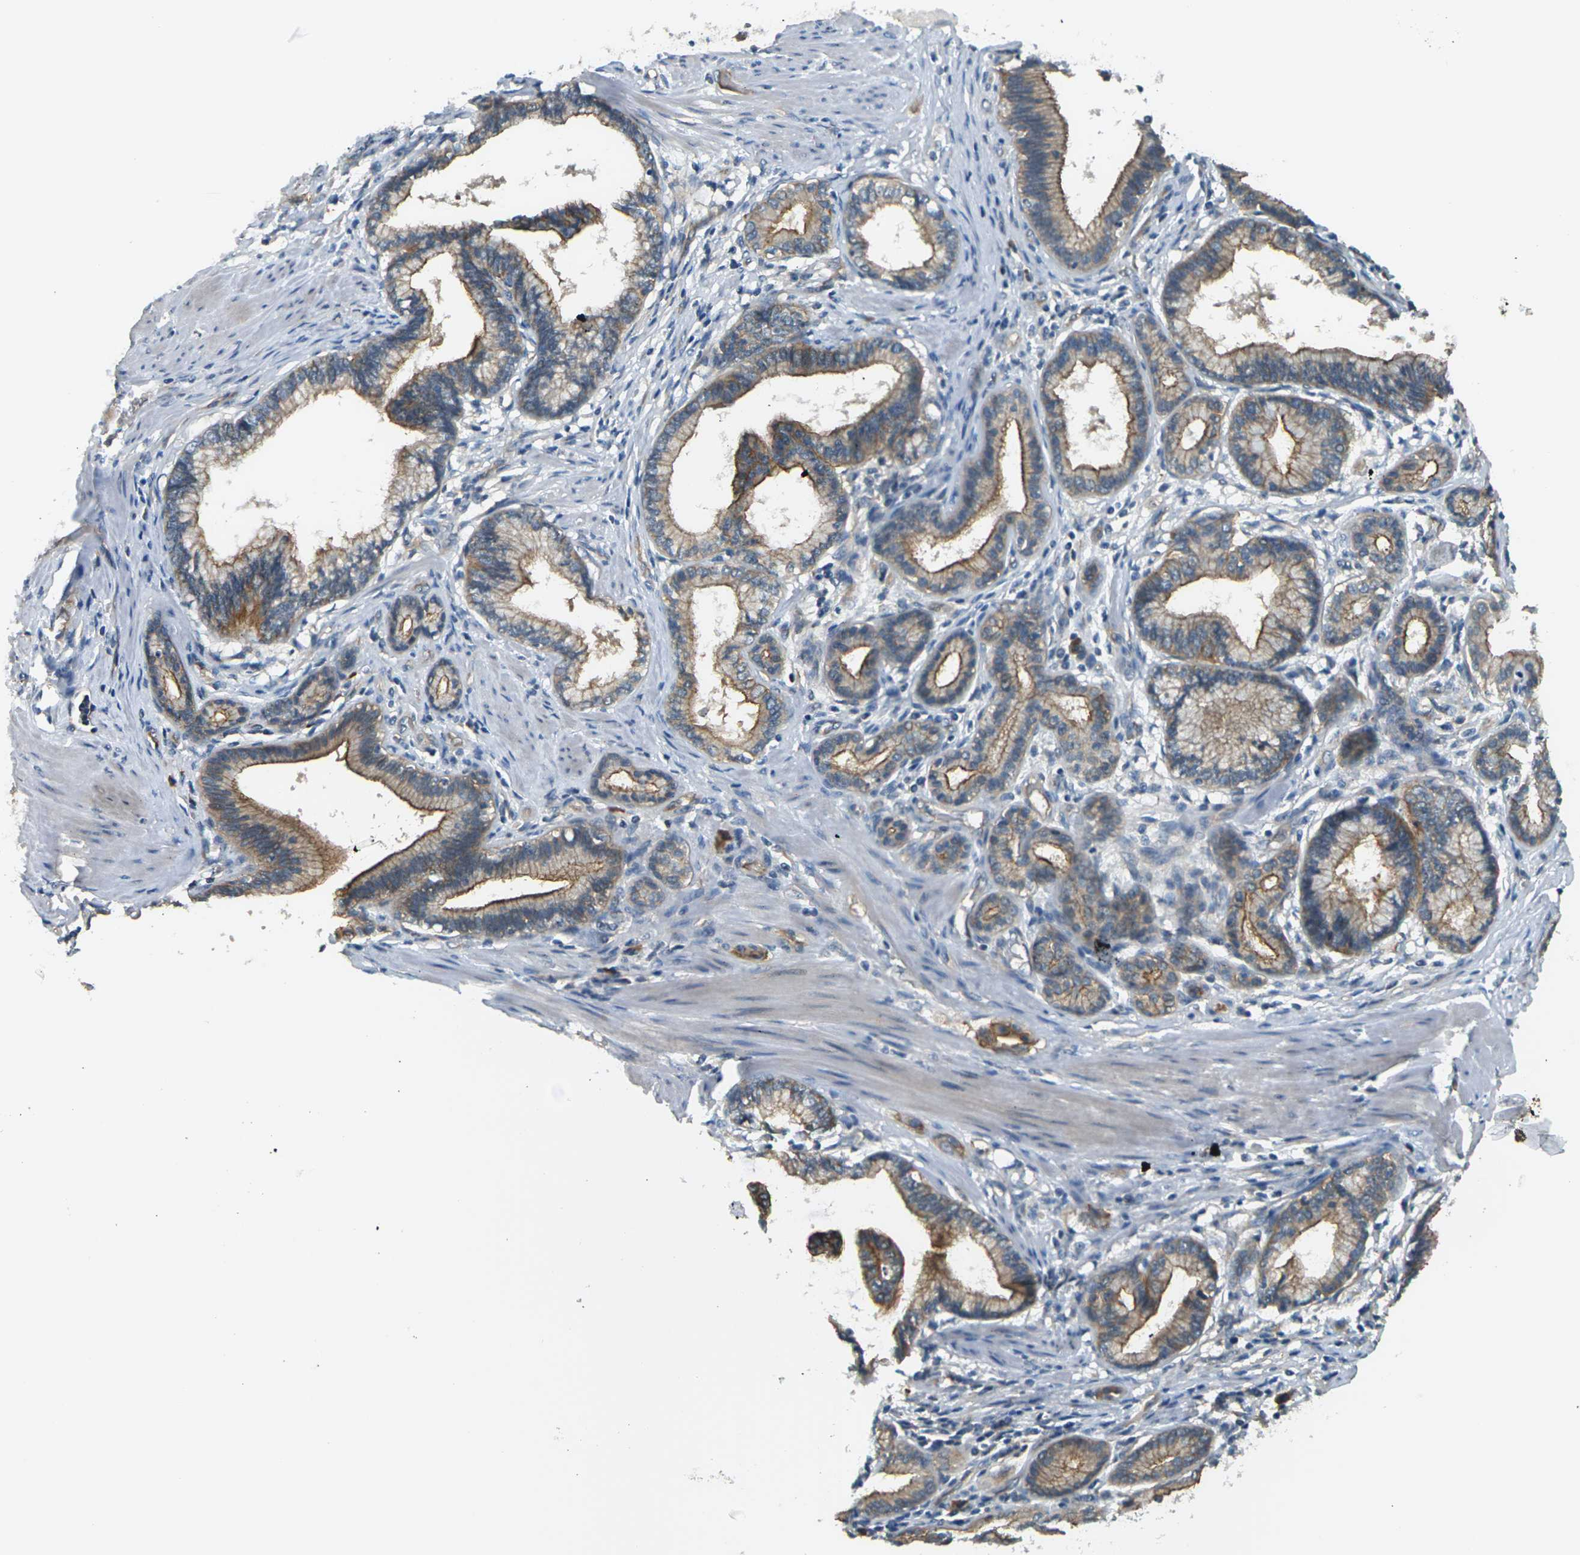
{"staining": {"intensity": "moderate", "quantity": ">75%", "location": "cytoplasmic/membranous"}, "tissue": "pancreatic cancer", "cell_type": "Tumor cells", "image_type": "cancer", "snomed": [{"axis": "morphology", "description": "Adenocarcinoma, NOS"}, {"axis": "topography", "description": "Pancreas"}], "caption": "Immunohistochemical staining of human pancreatic adenocarcinoma demonstrates medium levels of moderate cytoplasmic/membranous positivity in about >75% of tumor cells.", "gene": "SLC13A3", "patient": {"sex": "female", "age": 64}}